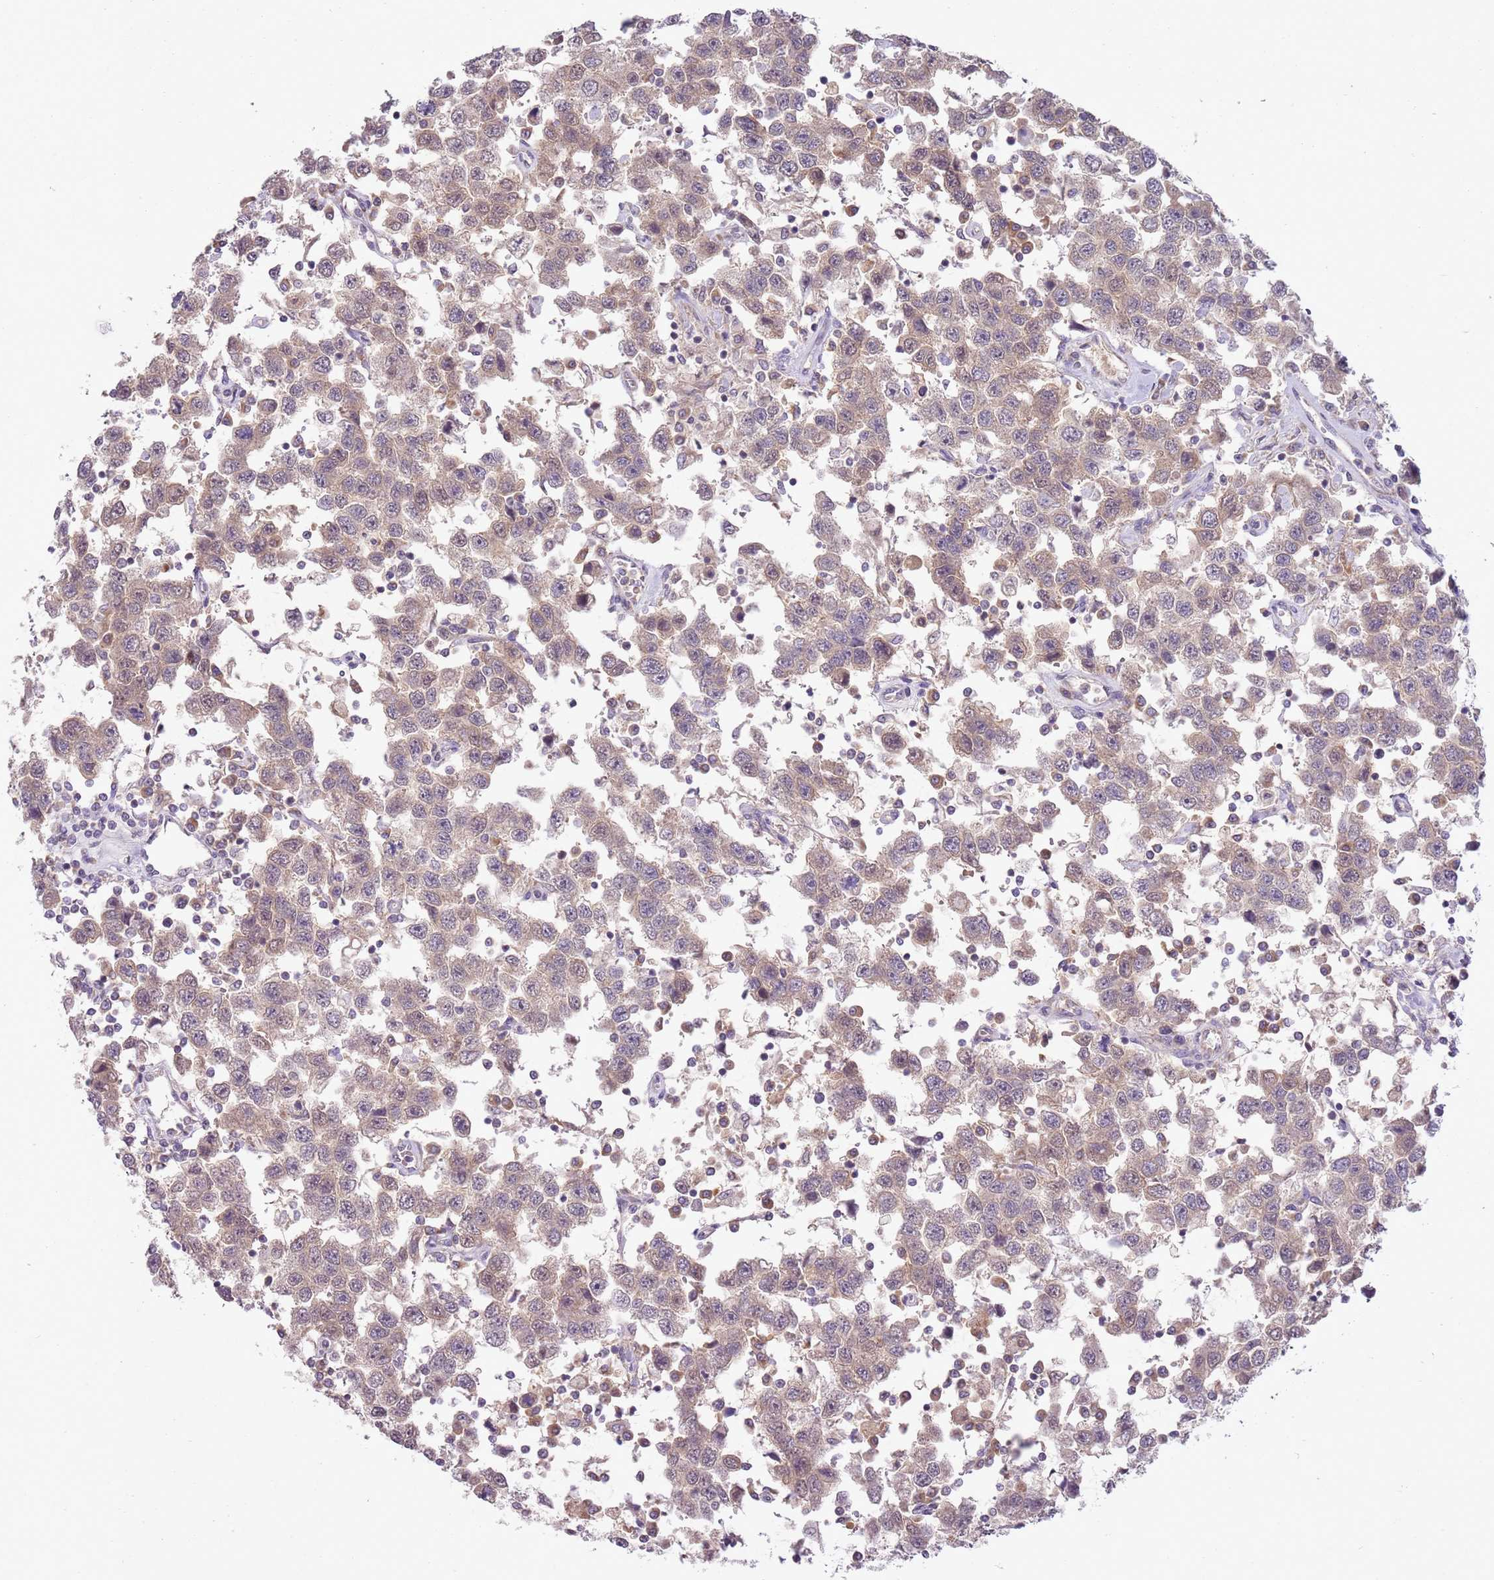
{"staining": {"intensity": "weak", "quantity": "25%-75%", "location": "cytoplasmic/membranous"}, "tissue": "testis cancer", "cell_type": "Tumor cells", "image_type": "cancer", "snomed": [{"axis": "morphology", "description": "Seminoma, NOS"}, {"axis": "topography", "description": "Testis"}], "caption": "Testis seminoma stained with a protein marker displays weak staining in tumor cells.", "gene": "SKOR2", "patient": {"sex": "male", "age": 41}}